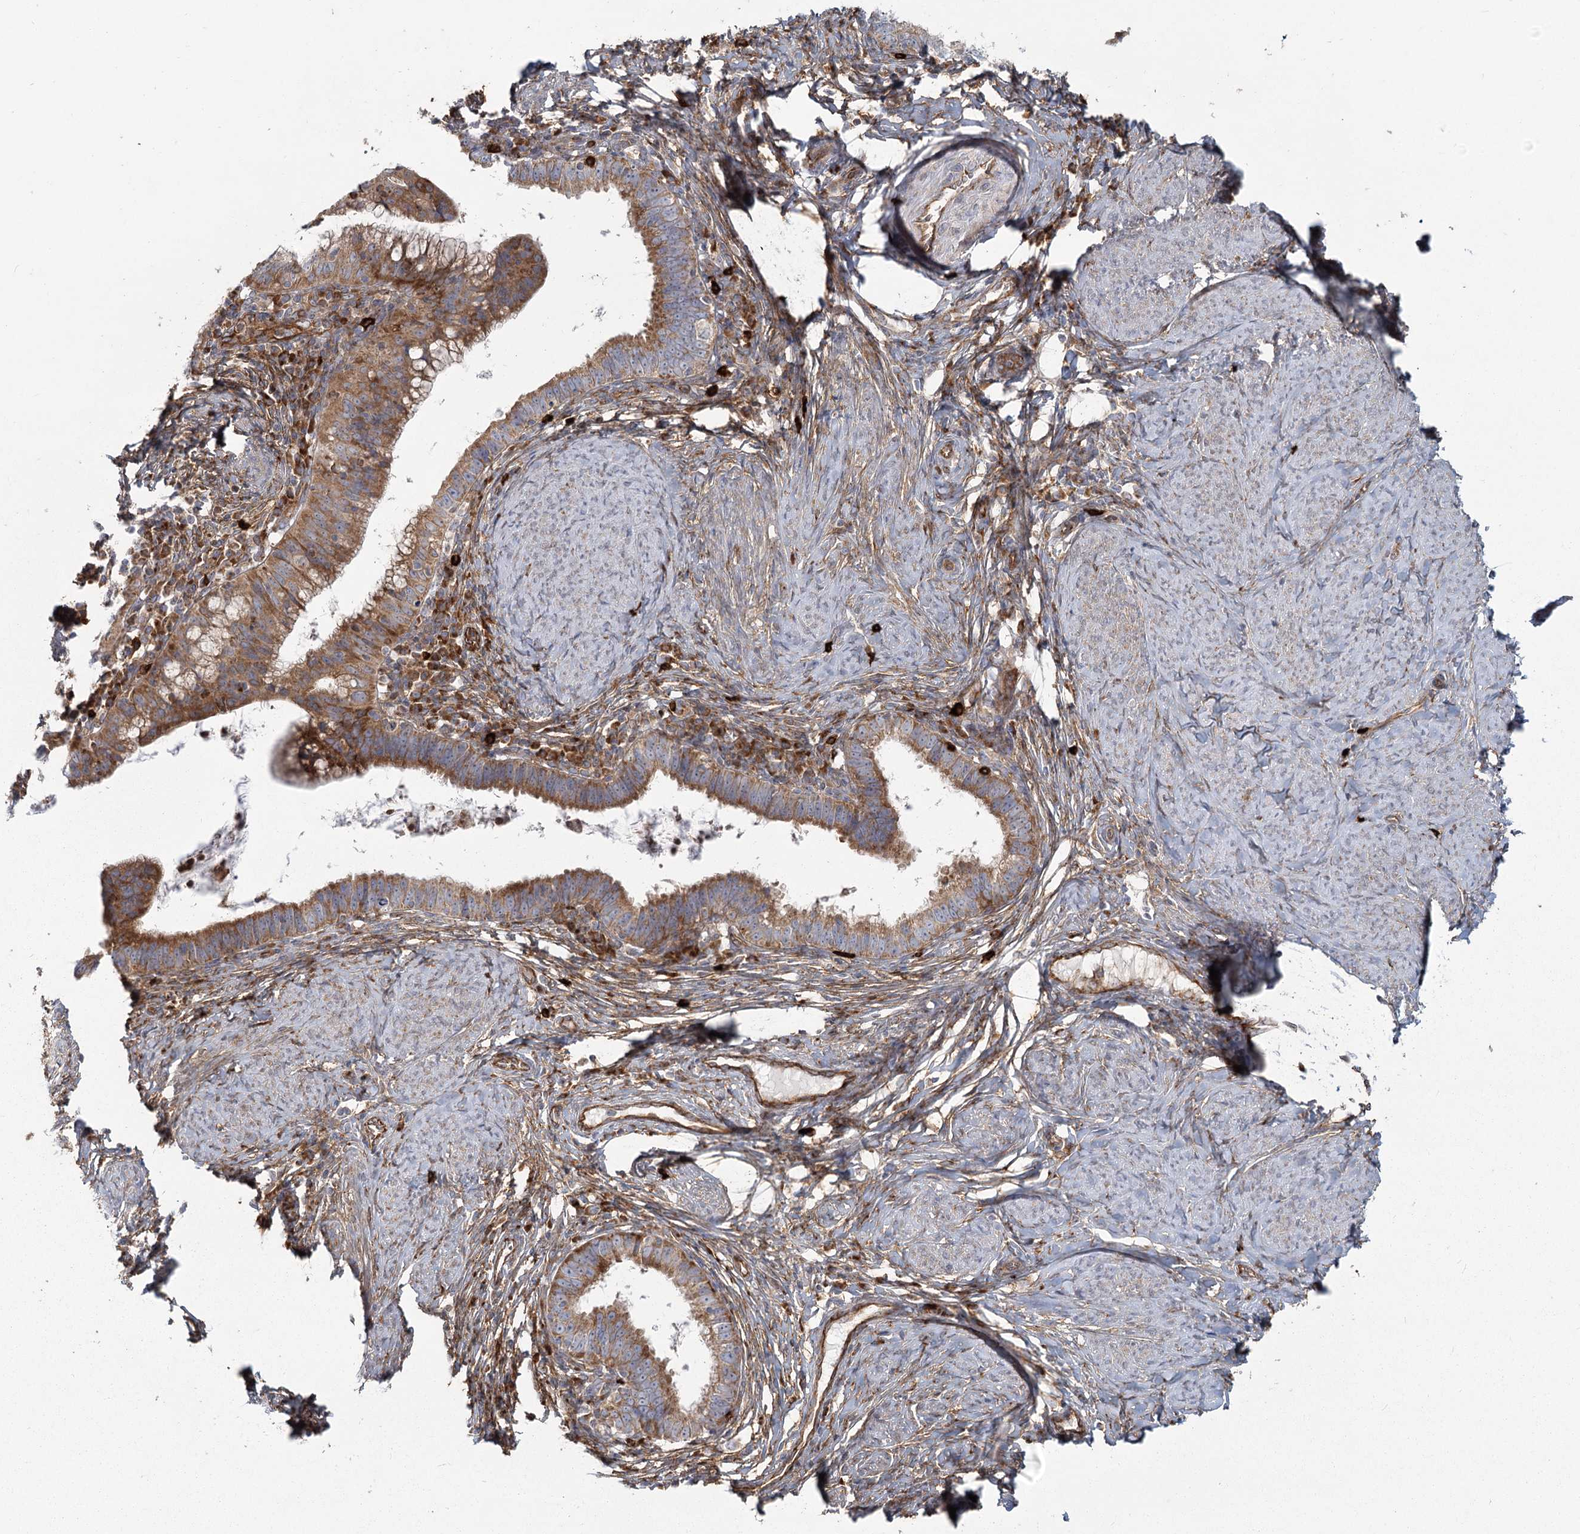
{"staining": {"intensity": "moderate", "quantity": ">75%", "location": "cytoplasmic/membranous"}, "tissue": "cervical cancer", "cell_type": "Tumor cells", "image_type": "cancer", "snomed": [{"axis": "morphology", "description": "Adenocarcinoma, NOS"}, {"axis": "topography", "description": "Cervix"}], "caption": "High-magnification brightfield microscopy of cervical adenocarcinoma stained with DAB (3,3'-diaminobenzidine) (brown) and counterstained with hematoxylin (blue). tumor cells exhibit moderate cytoplasmic/membranous expression is identified in about>75% of cells.", "gene": "HARS2", "patient": {"sex": "female", "age": 36}}